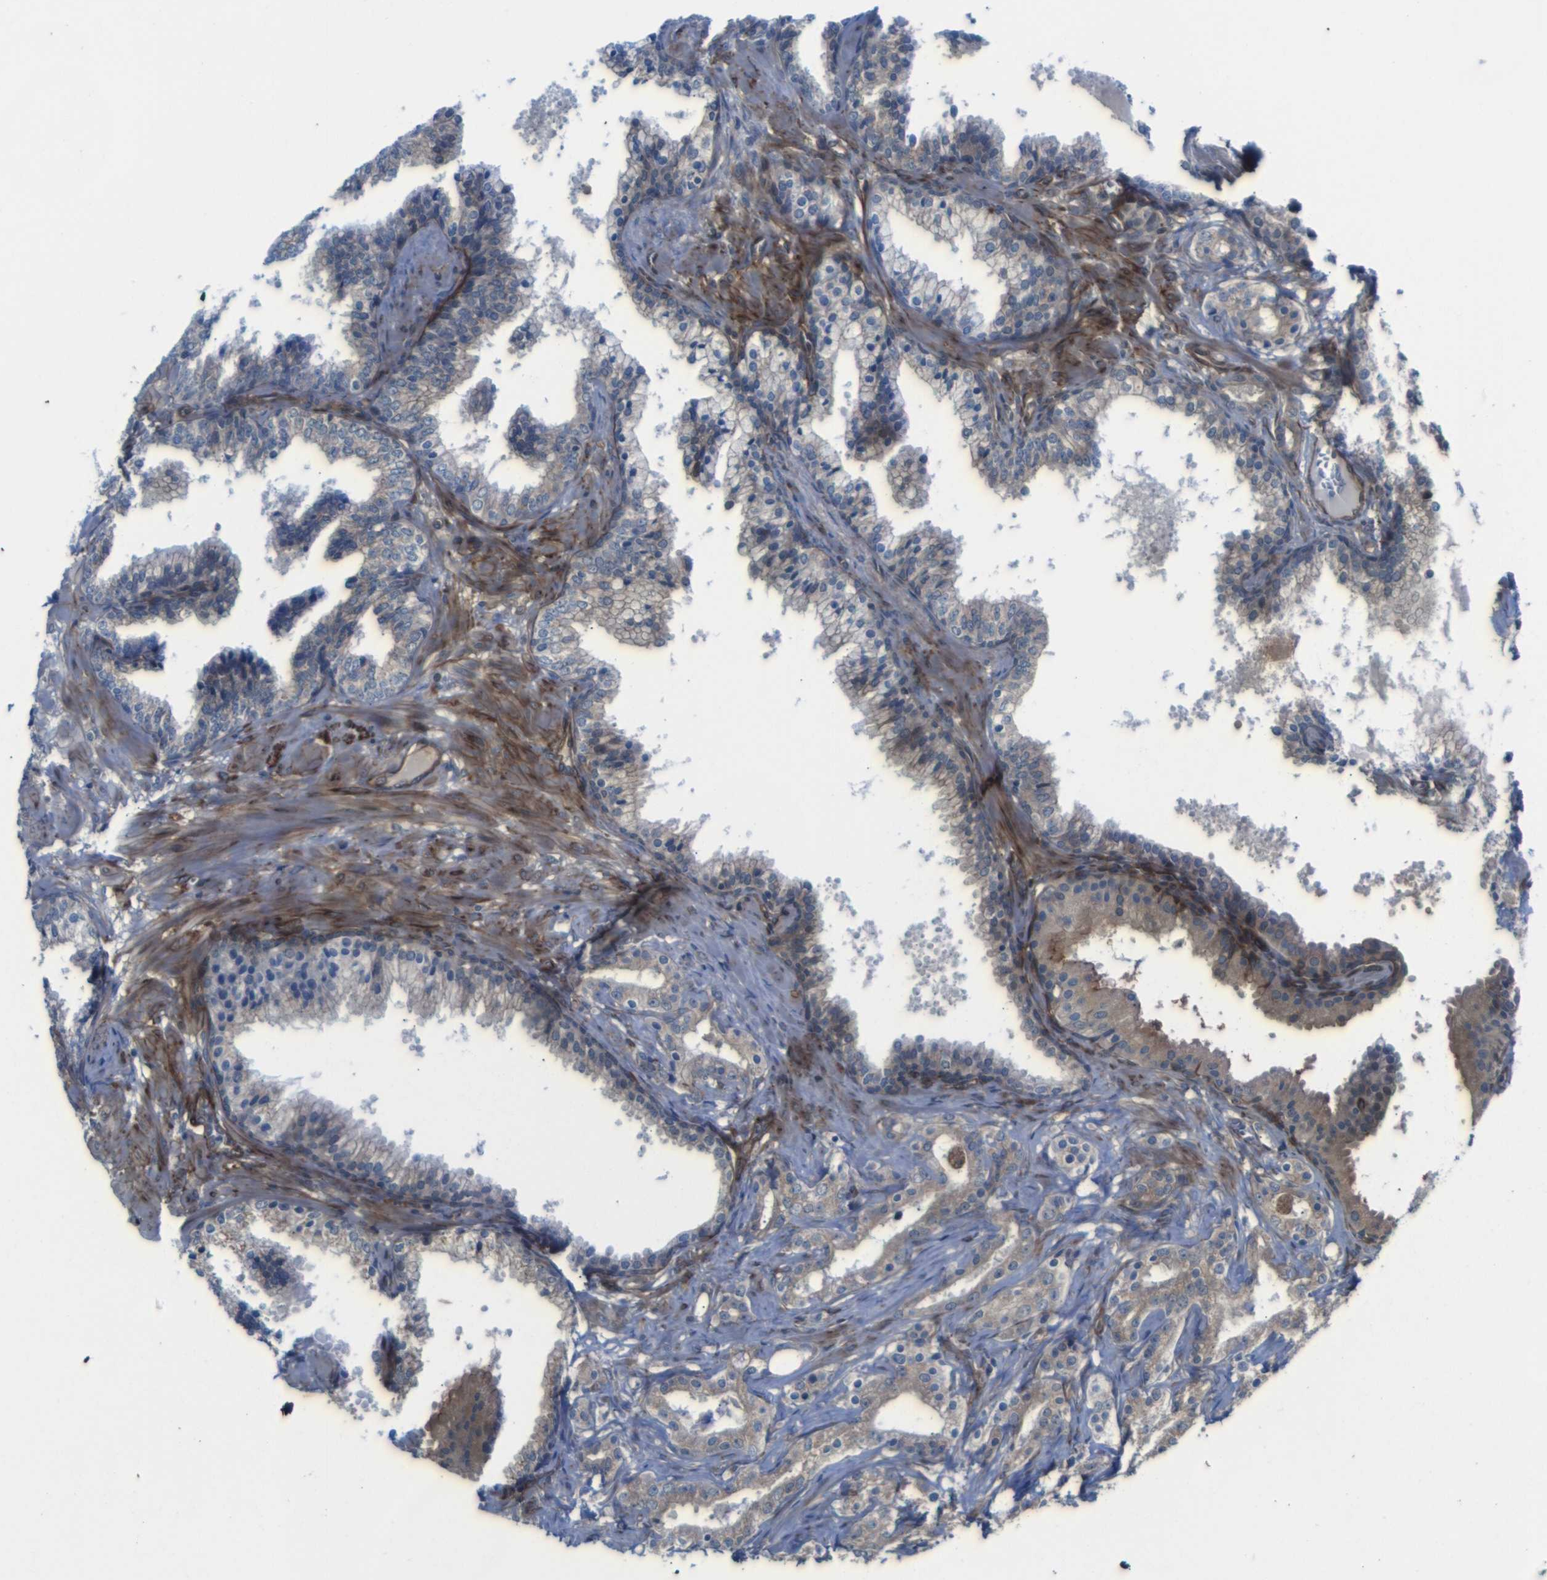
{"staining": {"intensity": "weak", "quantity": ">75%", "location": "cytoplasmic/membranous"}, "tissue": "prostate cancer", "cell_type": "Tumor cells", "image_type": "cancer", "snomed": [{"axis": "morphology", "description": "Adenocarcinoma, Low grade"}, {"axis": "topography", "description": "Prostate"}], "caption": "High-power microscopy captured an immunohistochemistry histopathology image of prostate cancer (low-grade adenocarcinoma), revealing weak cytoplasmic/membranous expression in approximately >75% of tumor cells.", "gene": "PARP14", "patient": {"sex": "male", "age": 59}}